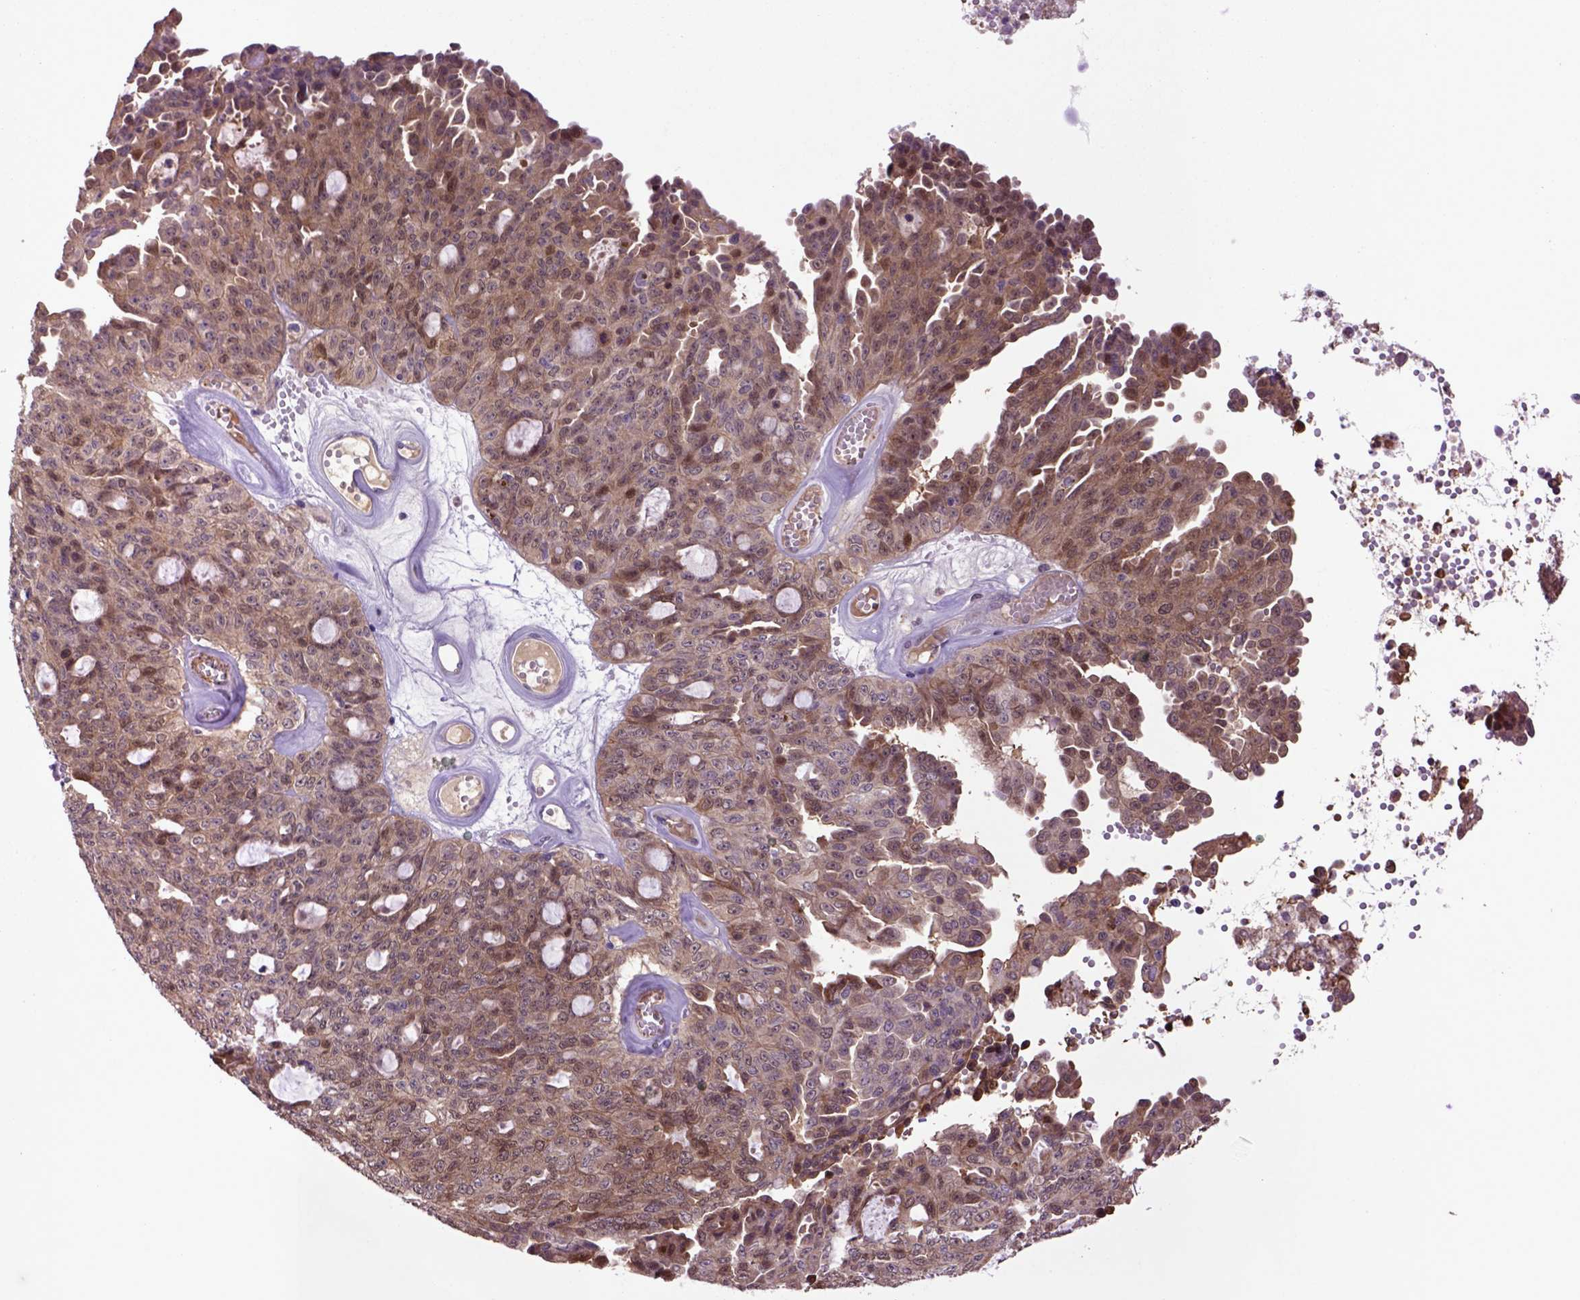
{"staining": {"intensity": "moderate", "quantity": ">75%", "location": "cytoplasmic/membranous,nuclear"}, "tissue": "ovarian cancer", "cell_type": "Tumor cells", "image_type": "cancer", "snomed": [{"axis": "morphology", "description": "Cystadenocarcinoma, serous, NOS"}, {"axis": "topography", "description": "Ovary"}], "caption": "High-power microscopy captured an IHC micrograph of ovarian serous cystadenocarcinoma, revealing moderate cytoplasmic/membranous and nuclear expression in about >75% of tumor cells.", "gene": "HSPBP1", "patient": {"sex": "female", "age": 71}}